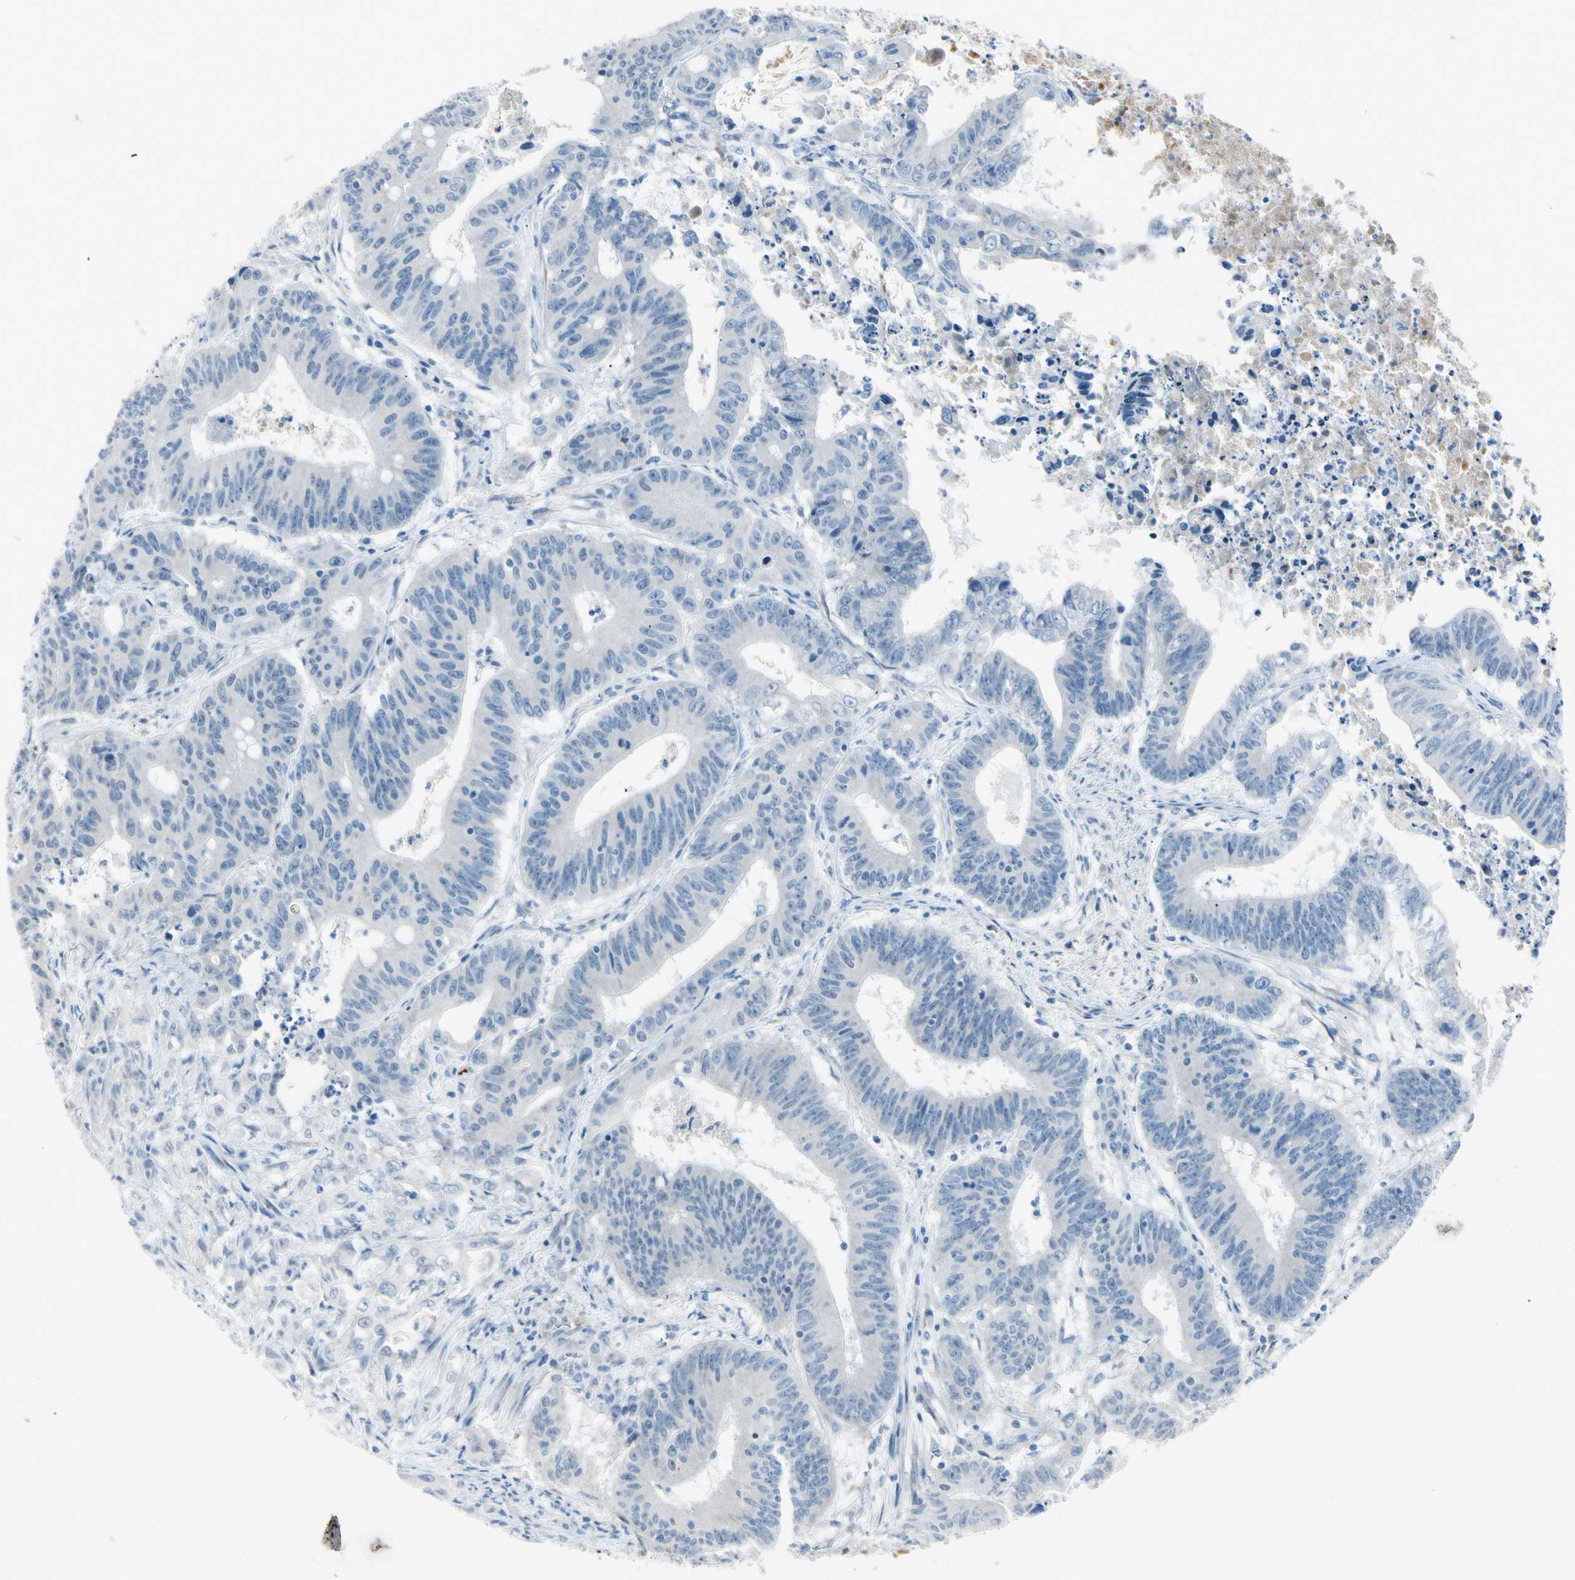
{"staining": {"intensity": "negative", "quantity": "none", "location": "none"}, "tissue": "colorectal cancer", "cell_type": "Tumor cells", "image_type": "cancer", "snomed": [{"axis": "morphology", "description": "Adenocarcinoma, NOS"}, {"axis": "topography", "description": "Colon"}], "caption": "Immunohistochemistry (IHC) image of neoplastic tissue: colorectal cancer (adenocarcinoma) stained with DAB (3,3'-diaminobenzidine) displays no significant protein staining in tumor cells.", "gene": "SERPIND1", "patient": {"sex": "male", "age": 45}}